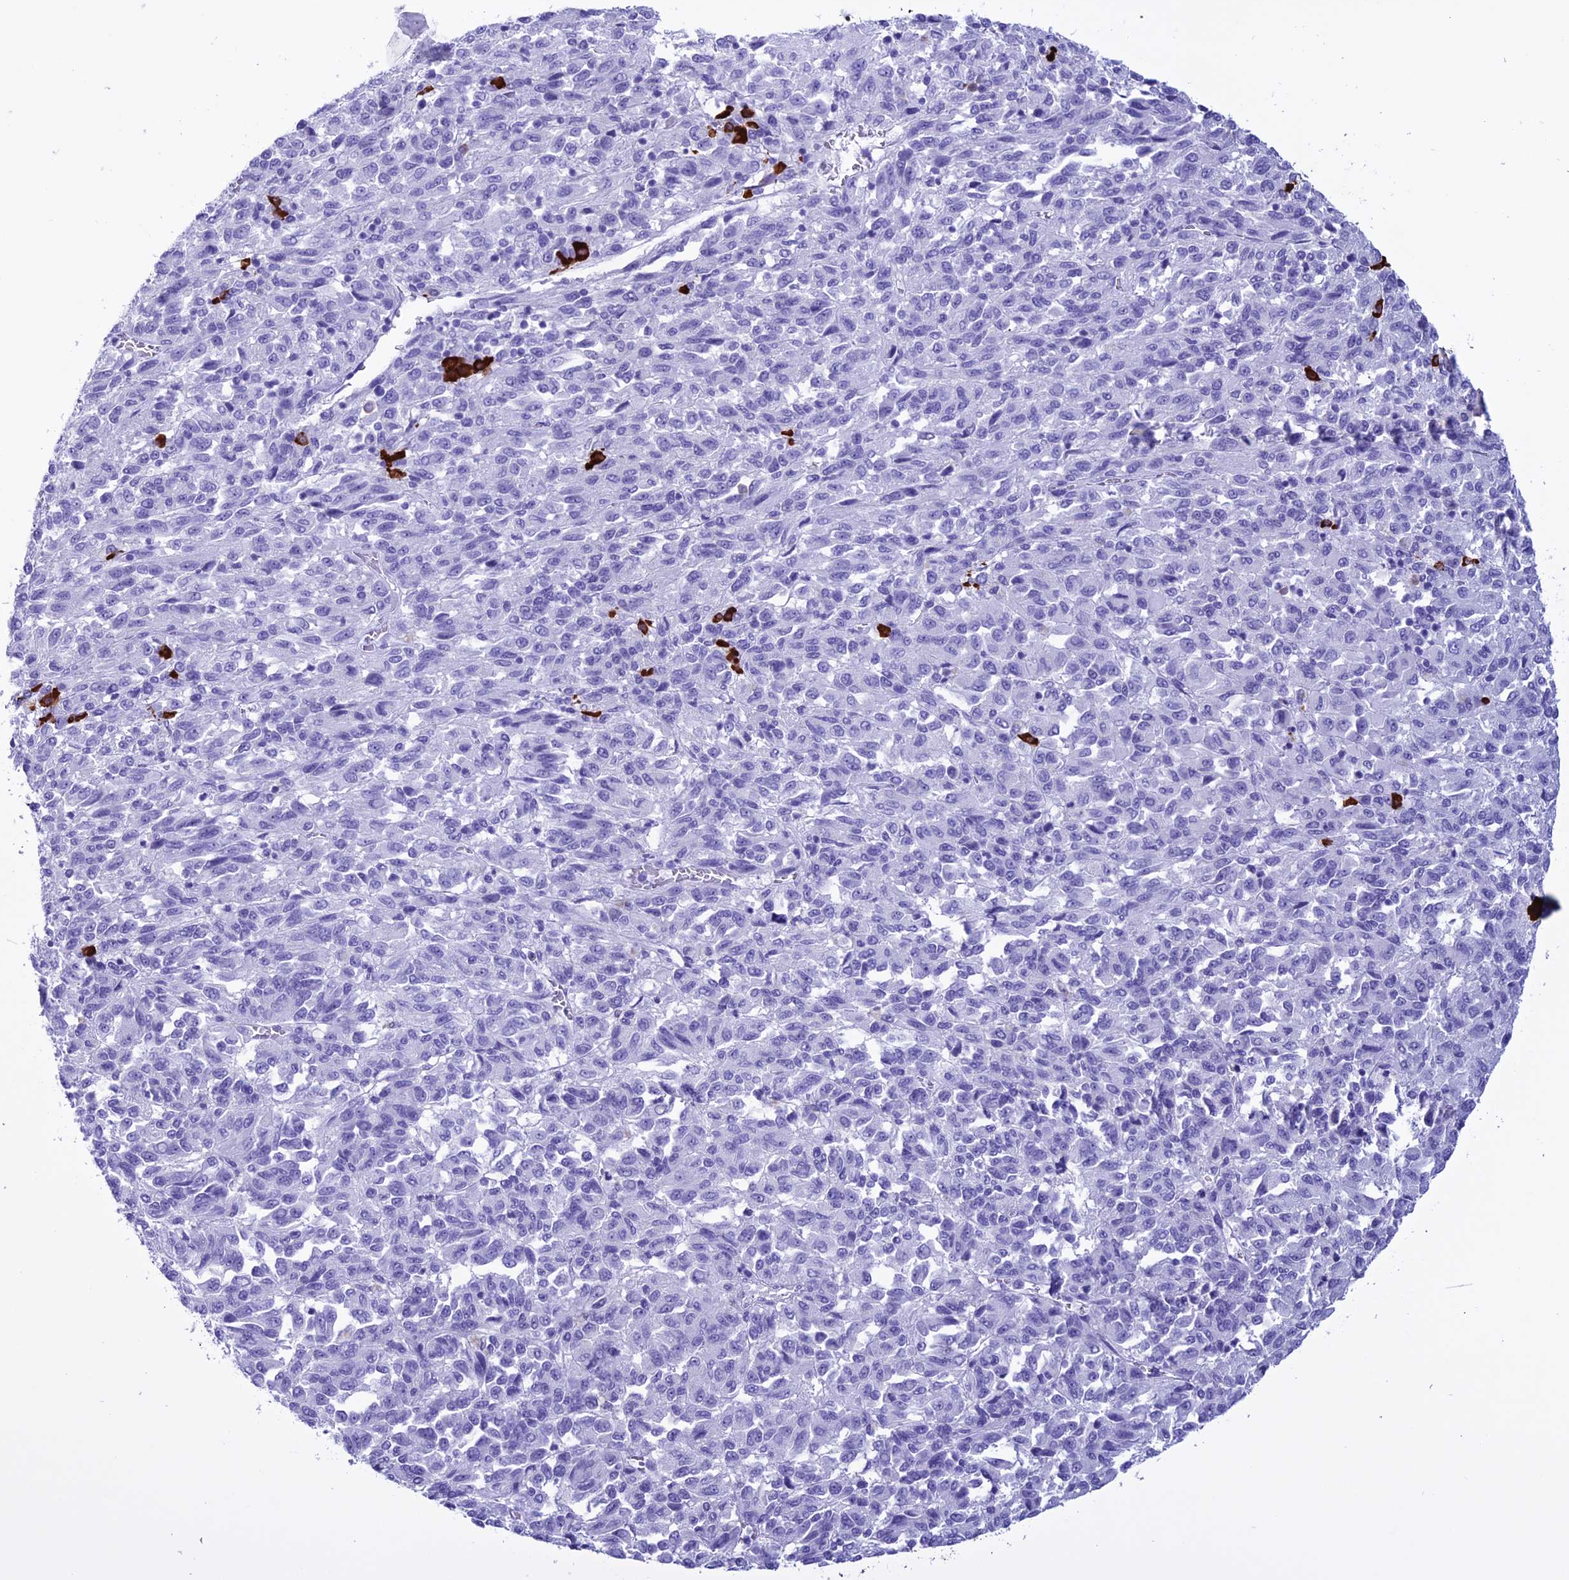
{"staining": {"intensity": "negative", "quantity": "none", "location": "none"}, "tissue": "melanoma", "cell_type": "Tumor cells", "image_type": "cancer", "snomed": [{"axis": "morphology", "description": "Malignant melanoma, Metastatic site"}, {"axis": "topography", "description": "Lung"}], "caption": "Immunohistochemical staining of human malignant melanoma (metastatic site) shows no significant staining in tumor cells.", "gene": "MZB1", "patient": {"sex": "male", "age": 64}}